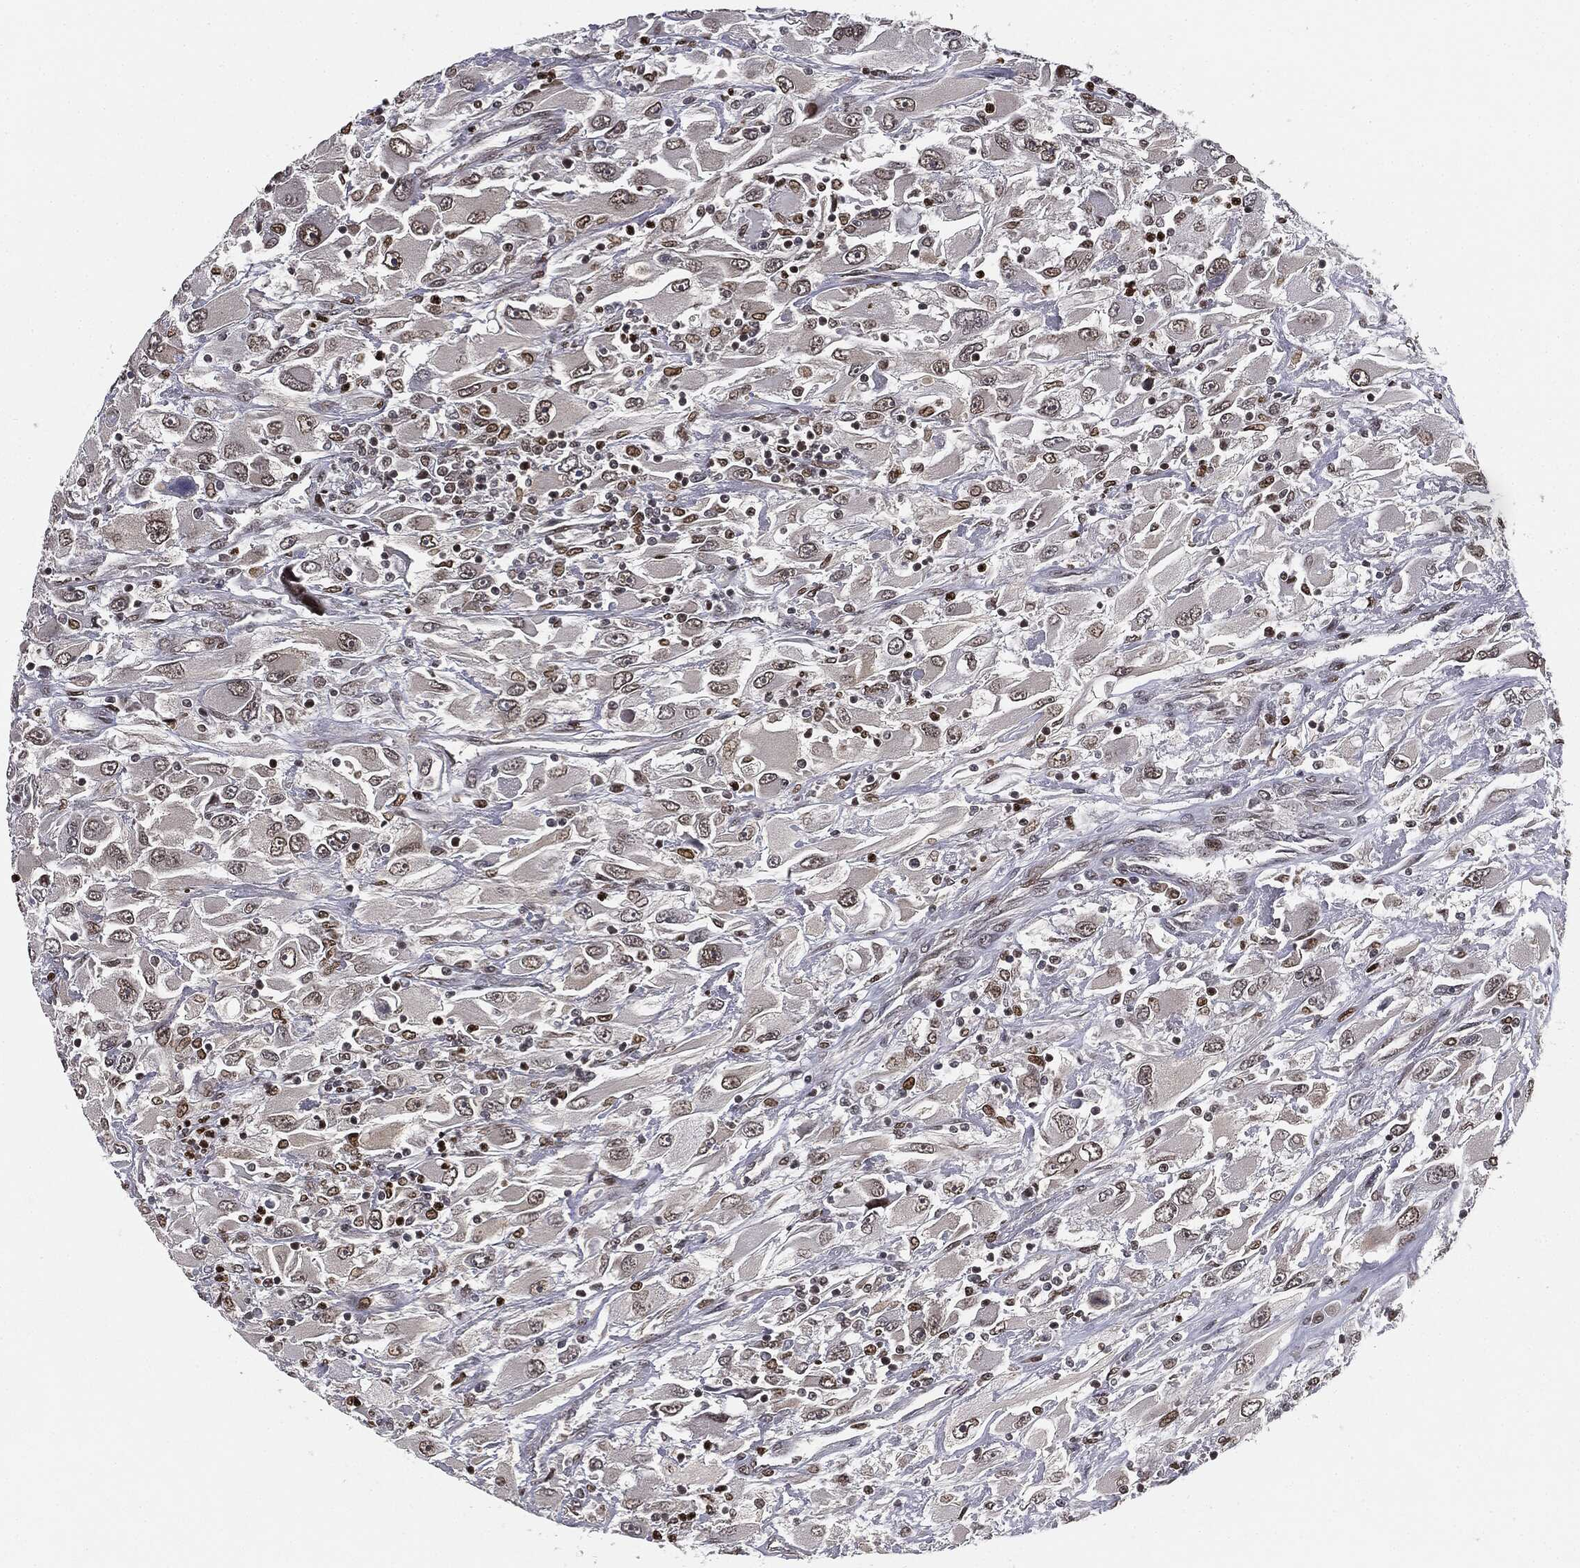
{"staining": {"intensity": "moderate", "quantity": "25%-75%", "location": "nuclear"}, "tissue": "renal cancer", "cell_type": "Tumor cells", "image_type": "cancer", "snomed": [{"axis": "morphology", "description": "Adenocarcinoma, NOS"}, {"axis": "topography", "description": "Kidney"}], "caption": "Immunohistochemistry (IHC) of renal adenocarcinoma demonstrates medium levels of moderate nuclear staining in about 25%-75% of tumor cells.", "gene": "TBC1D22A", "patient": {"sex": "female", "age": 52}}